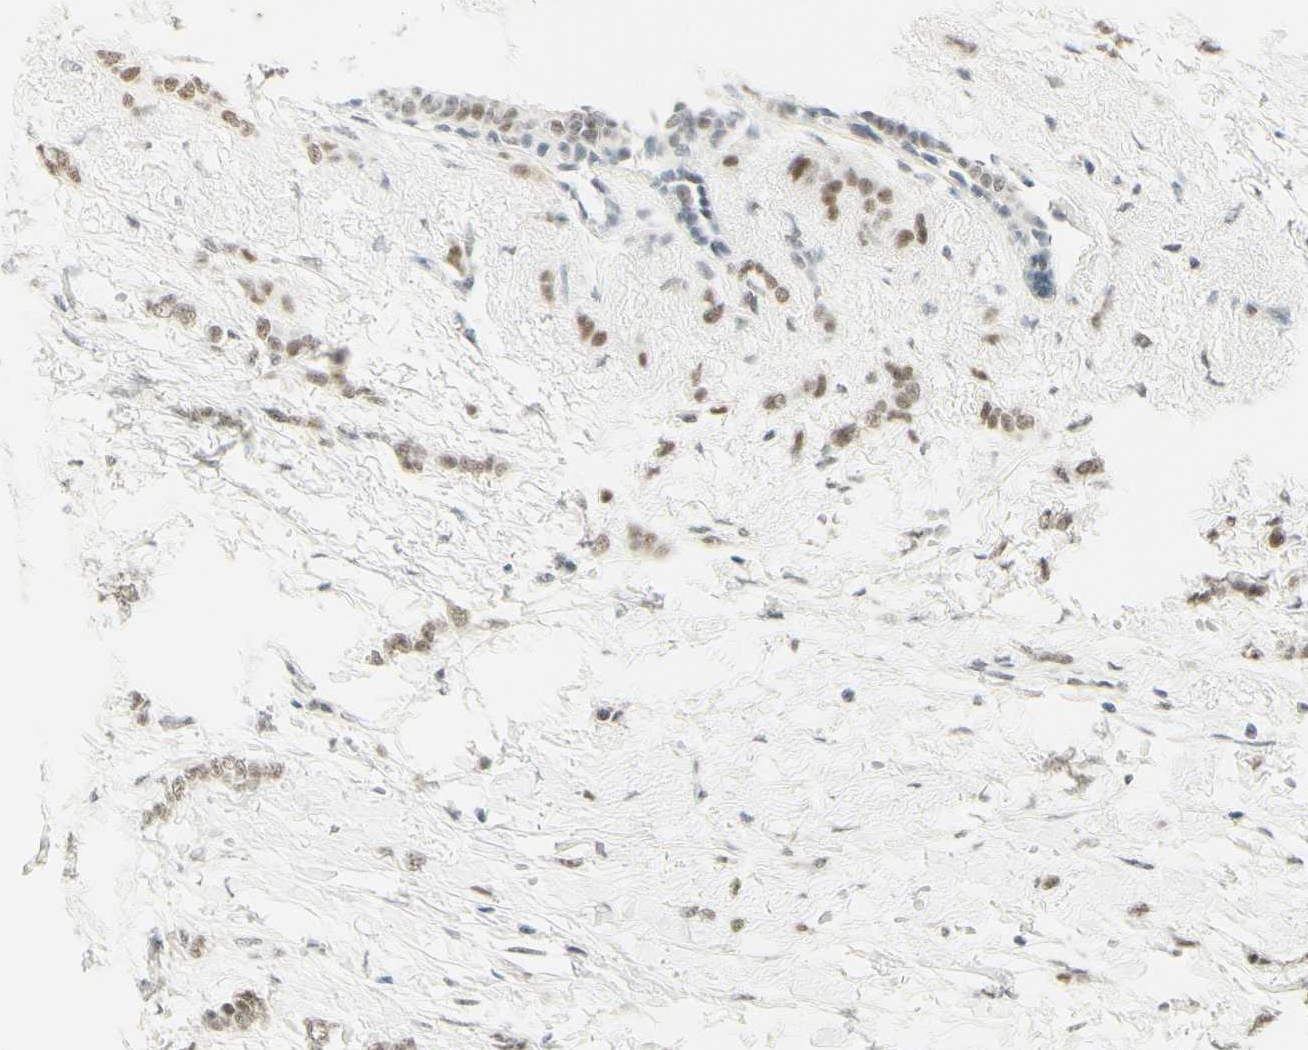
{"staining": {"intensity": "weak", "quantity": ">75%", "location": "nuclear"}, "tissue": "breast cancer", "cell_type": "Tumor cells", "image_type": "cancer", "snomed": [{"axis": "morphology", "description": "Lobular carcinoma, in situ"}, {"axis": "morphology", "description": "Lobular carcinoma"}, {"axis": "topography", "description": "Breast"}], "caption": "Breast cancer was stained to show a protein in brown. There is low levels of weak nuclear staining in approximately >75% of tumor cells.", "gene": "PMS2", "patient": {"sex": "female", "age": 41}}